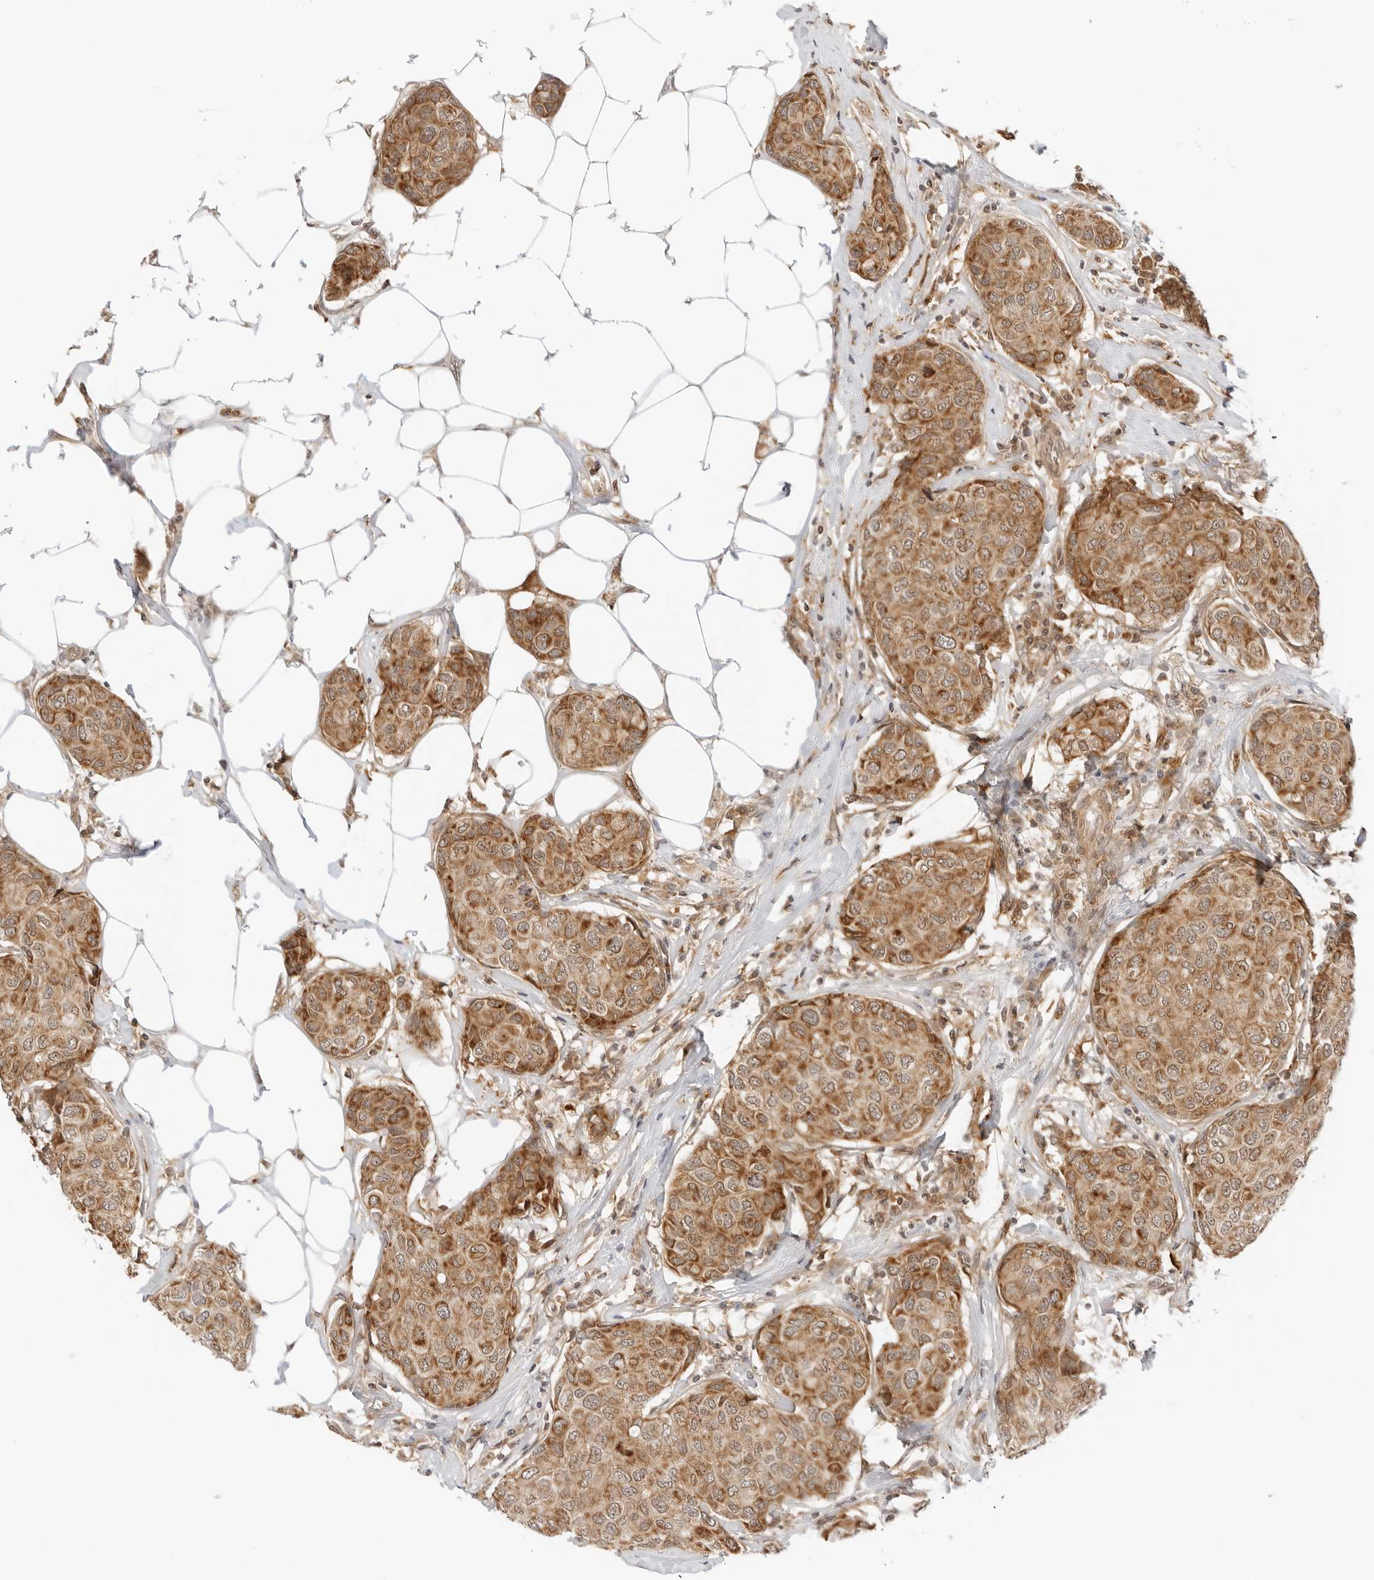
{"staining": {"intensity": "moderate", "quantity": ">75%", "location": "cytoplasmic/membranous"}, "tissue": "breast cancer", "cell_type": "Tumor cells", "image_type": "cancer", "snomed": [{"axis": "morphology", "description": "Duct carcinoma"}, {"axis": "topography", "description": "Breast"}], "caption": "Human breast cancer stained for a protein (brown) reveals moderate cytoplasmic/membranous positive positivity in approximately >75% of tumor cells.", "gene": "RC3H1", "patient": {"sex": "female", "age": 80}}